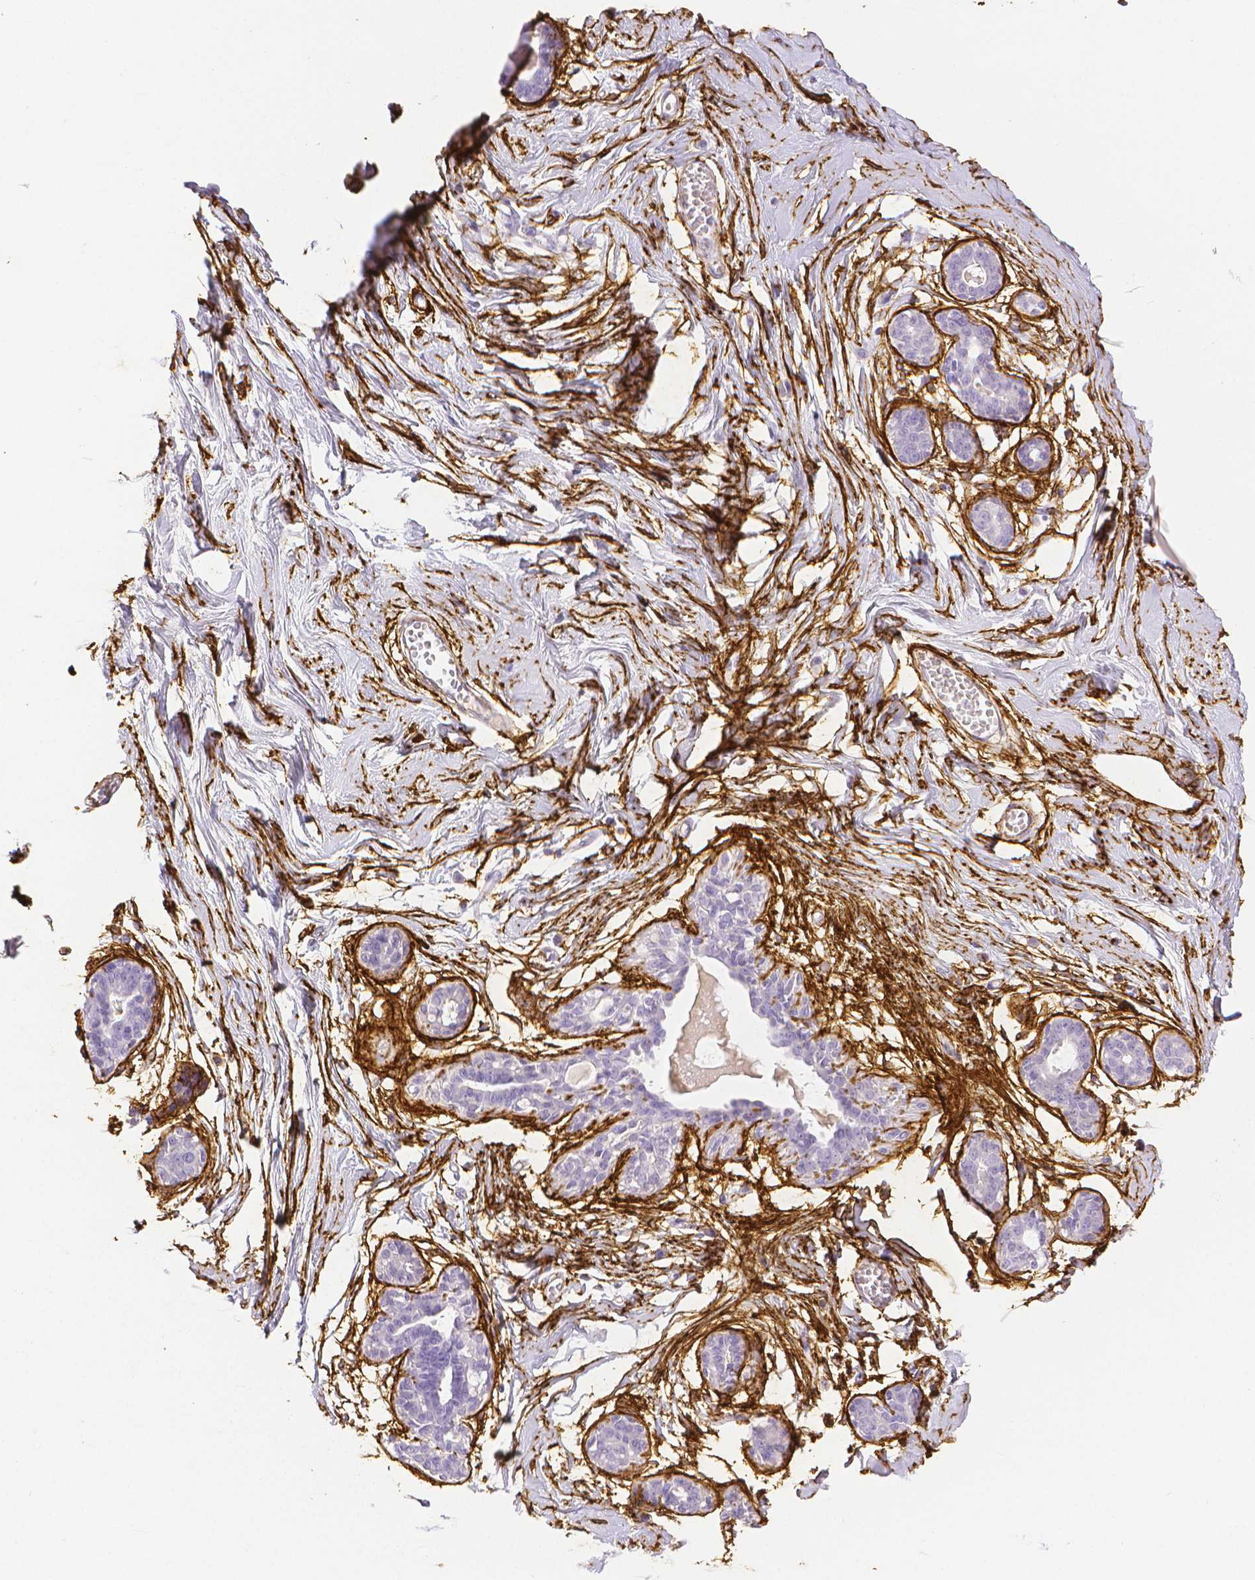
{"staining": {"intensity": "moderate", "quantity": "<25%", "location": "cytoplasmic/membranous"}, "tissue": "breast", "cell_type": "Adipocytes", "image_type": "normal", "snomed": [{"axis": "morphology", "description": "Normal tissue, NOS"}, {"axis": "topography", "description": "Breast"}], "caption": "The micrograph exhibits staining of unremarkable breast, revealing moderate cytoplasmic/membranous protein positivity (brown color) within adipocytes. (DAB IHC, brown staining for protein, blue staining for nuclei).", "gene": "FBN1", "patient": {"sex": "female", "age": 45}}